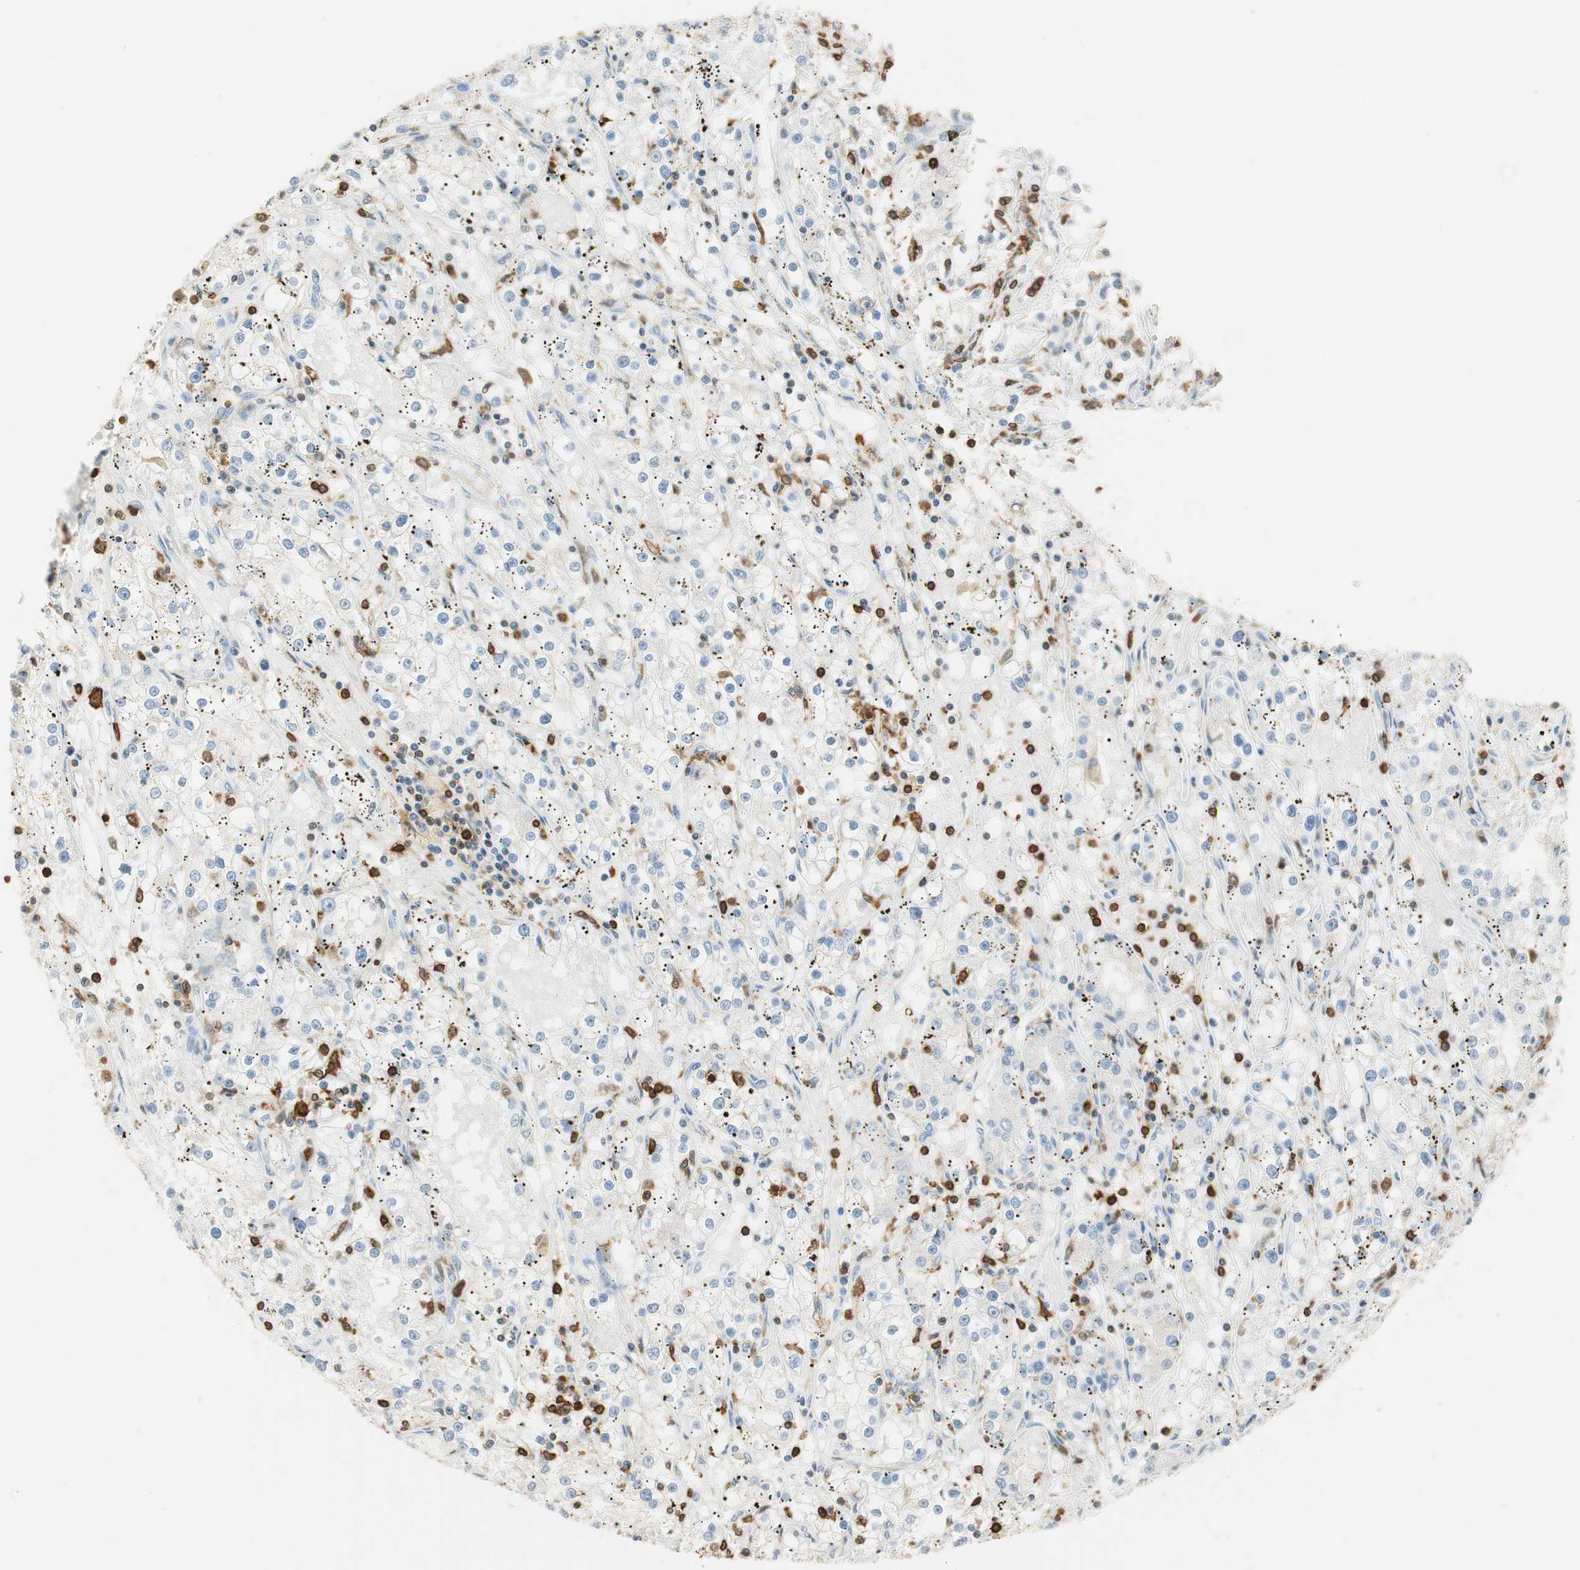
{"staining": {"intensity": "strong", "quantity": "<25%", "location": "cytoplasmic/membranous"}, "tissue": "renal cancer", "cell_type": "Tumor cells", "image_type": "cancer", "snomed": [{"axis": "morphology", "description": "Adenocarcinoma, NOS"}, {"axis": "topography", "description": "Kidney"}], "caption": "Immunohistochemical staining of renal adenocarcinoma reveals strong cytoplasmic/membranous protein staining in approximately <25% of tumor cells.", "gene": "HPGD", "patient": {"sex": "male", "age": 56}}